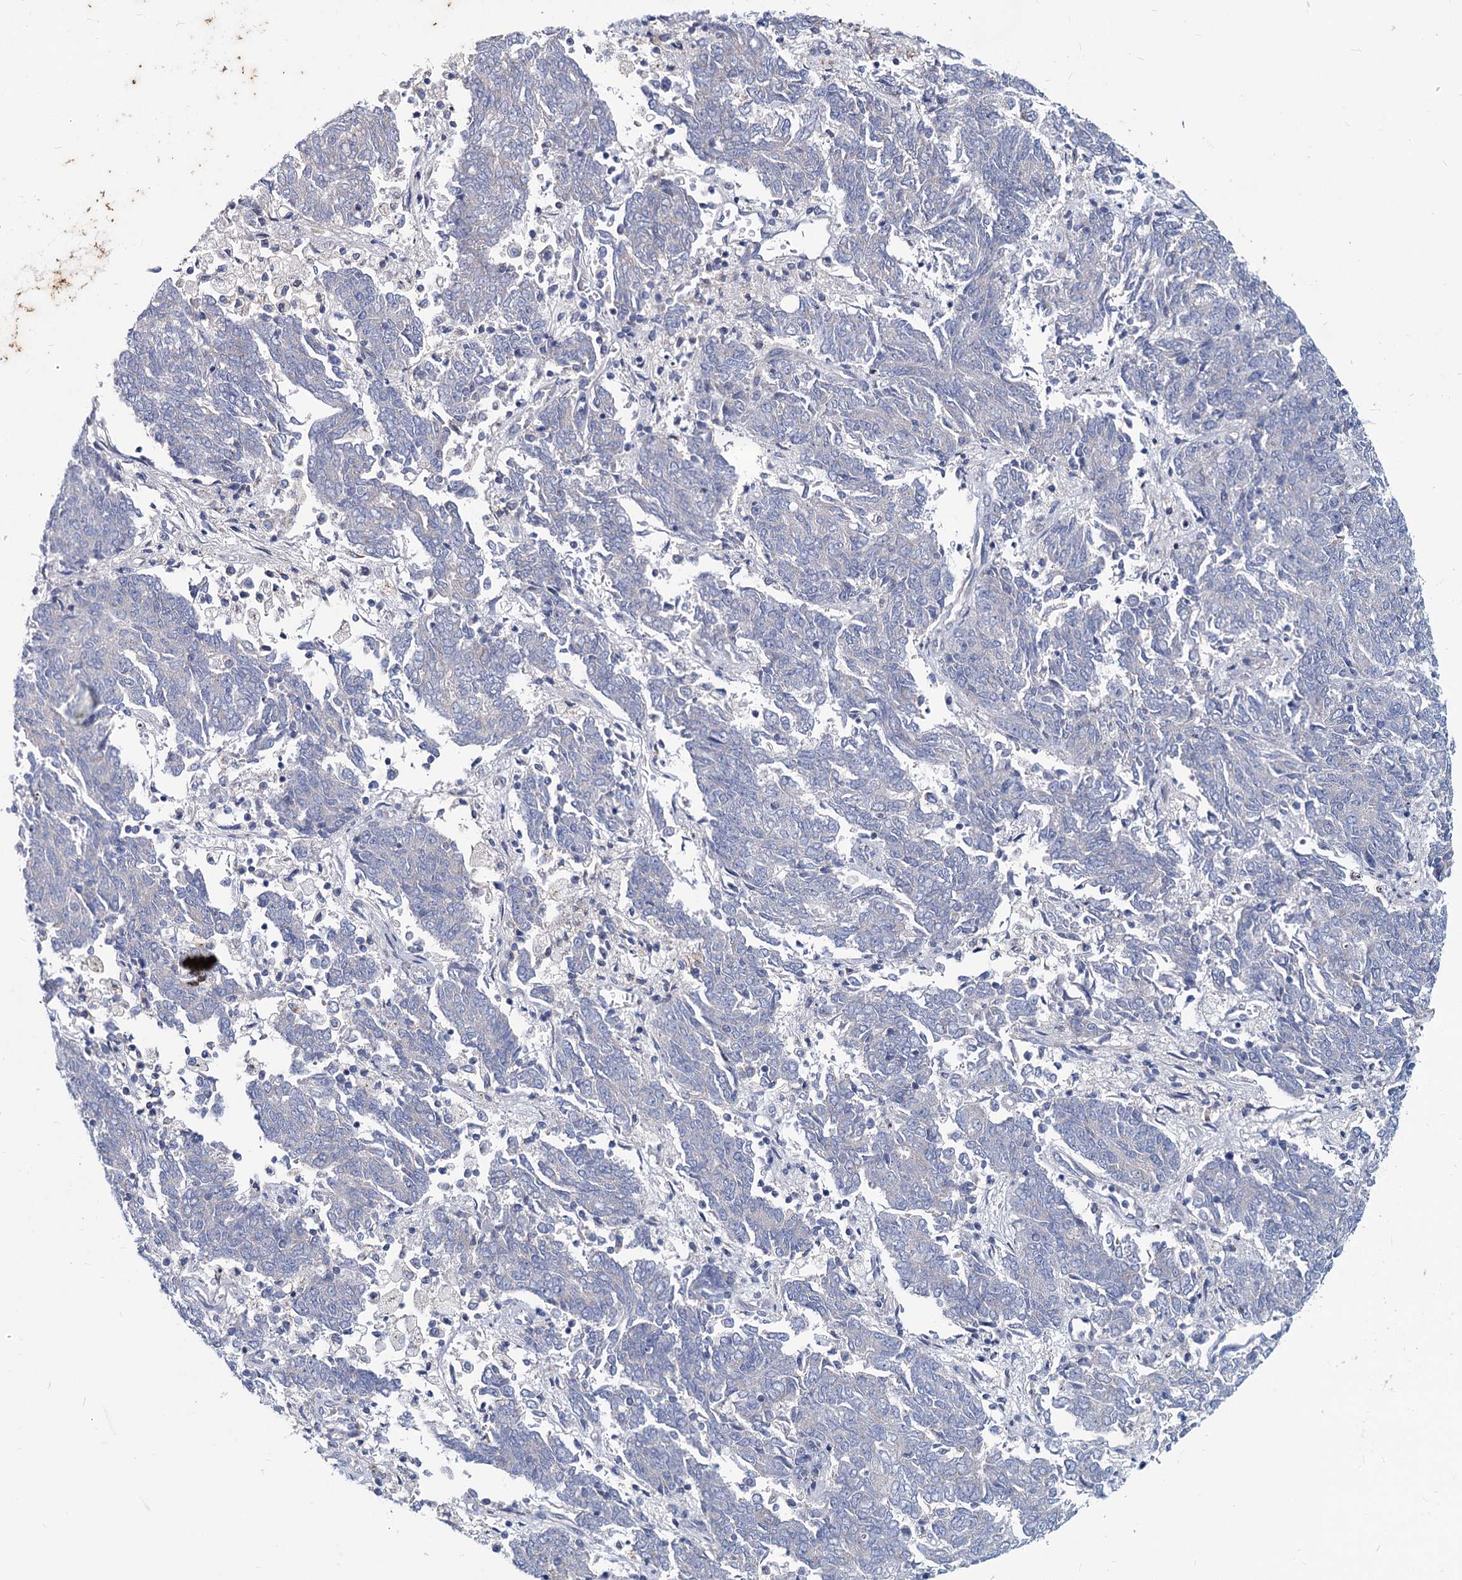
{"staining": {"intensity": "negative", "quantity": "none", "location": "none"}, "tissue": "endometrial cancer", "cell_type": "Tumor cells", "image_type": "cancer", "snomed": [{"axis": "morphology", "description": "Adenocarcinoma, NOS"}, {"axis": "topography", "description": "Endometrium"}], "caption": "Image shows no protein staining in tumor cells of endometrial cancer (adenocarcinoma) tissue.", "gene": "AGBL4", "patient": {"sex": "female", "age": 80}}